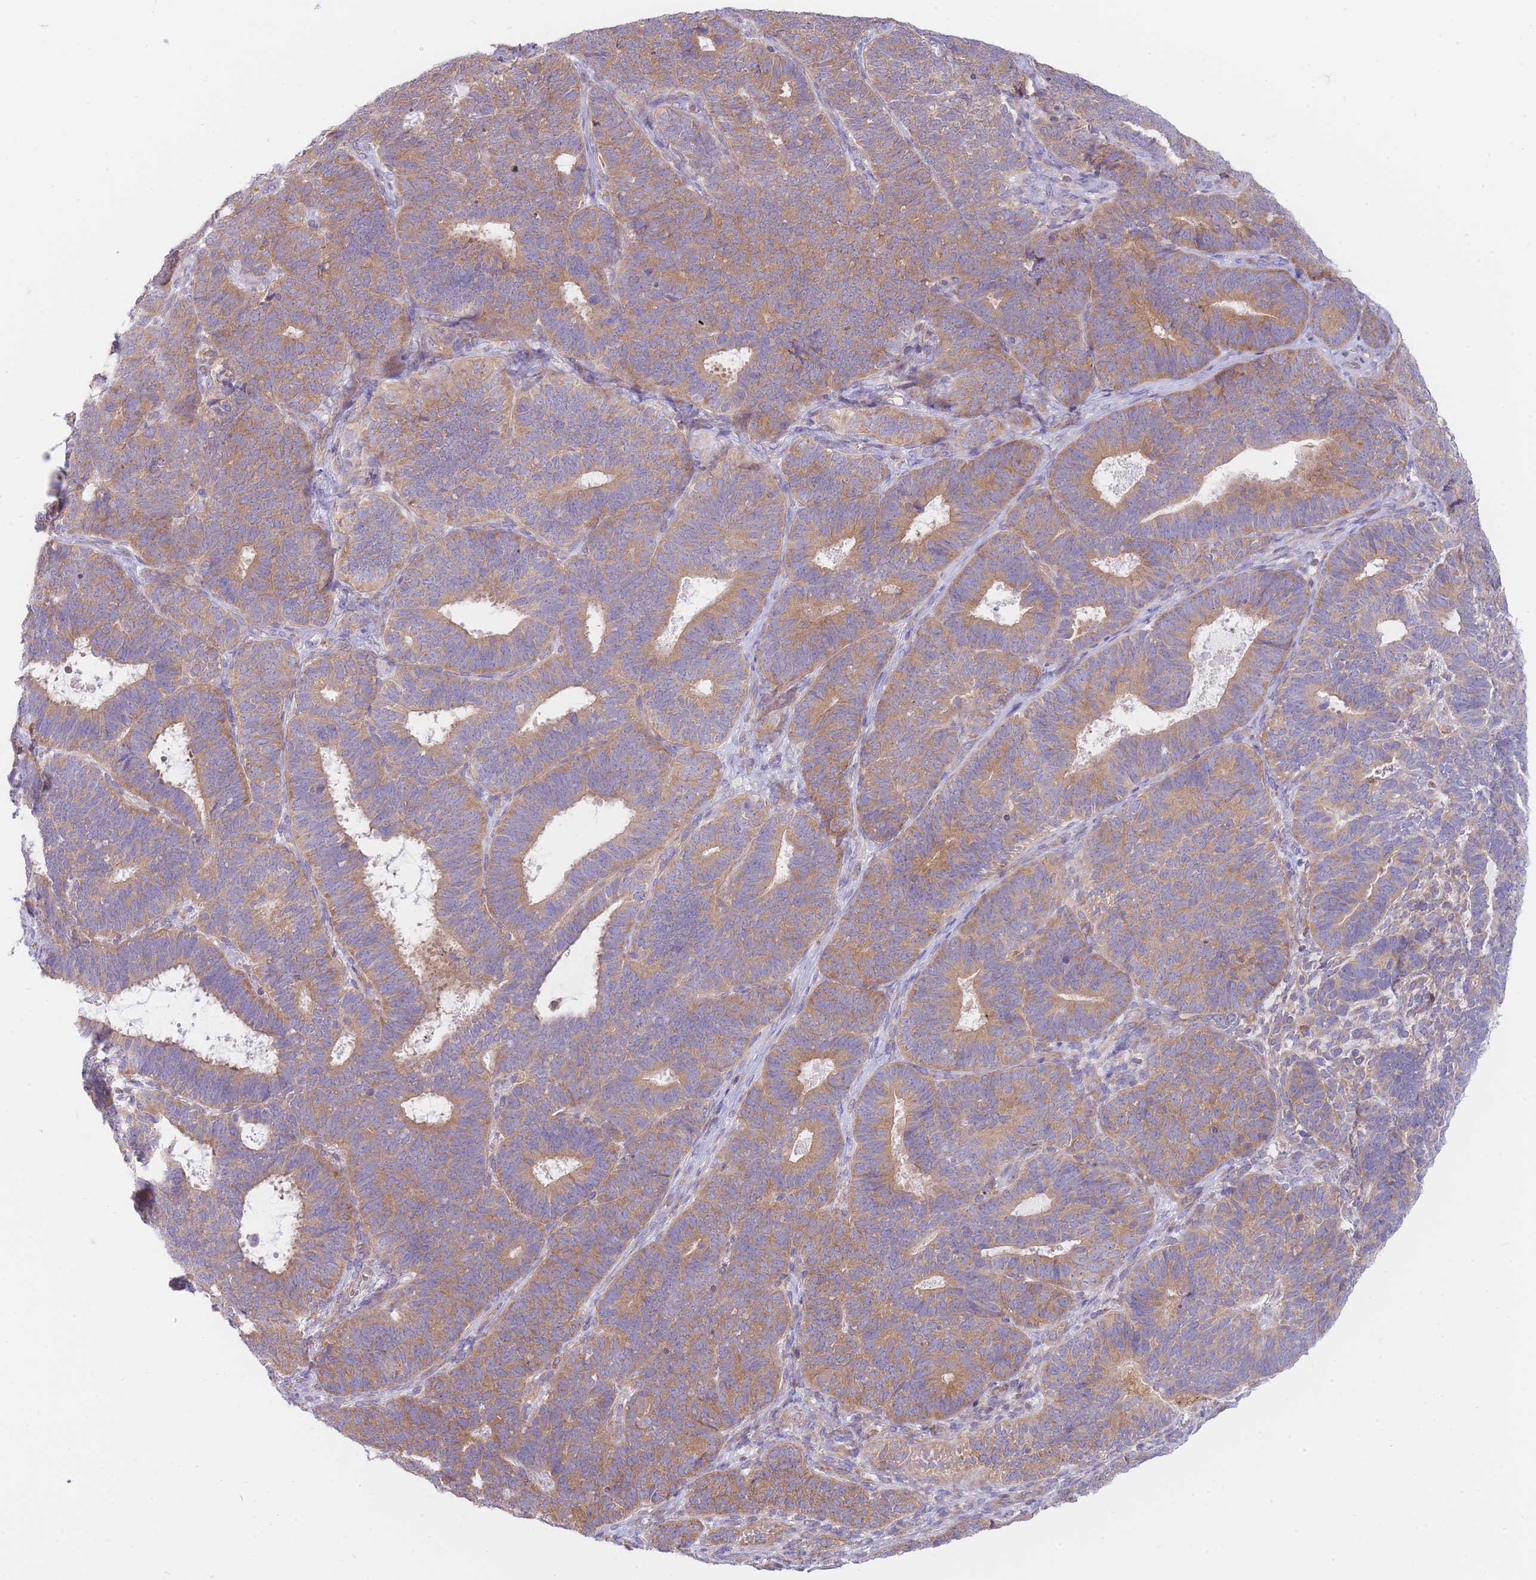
{"staining": {"intensity": "moderate", "quantity": ">75%", "location": "cytoplasmic/membranous"}, "tissue": "endometrial cancer", "cell_type": "Tumor cells", "image_type": "cancer", "snomed": [{"axis": "morphology", "description": "Adenocarcinoma, NOS"}, {"axis": "topography", "description": "Endometrium"}], "caption": "Endometrial cancer (adenocarcinoma) was stained to show a protein in brown. There is medium levels of moderate cytoplasmic/membranous positivity in about >75% of tumor cells. The protein of interest is shown in brown color, while the nuclei are stained blue.", "gene": "SH2B2", "patient": {"sex": "female", "age": 70}}